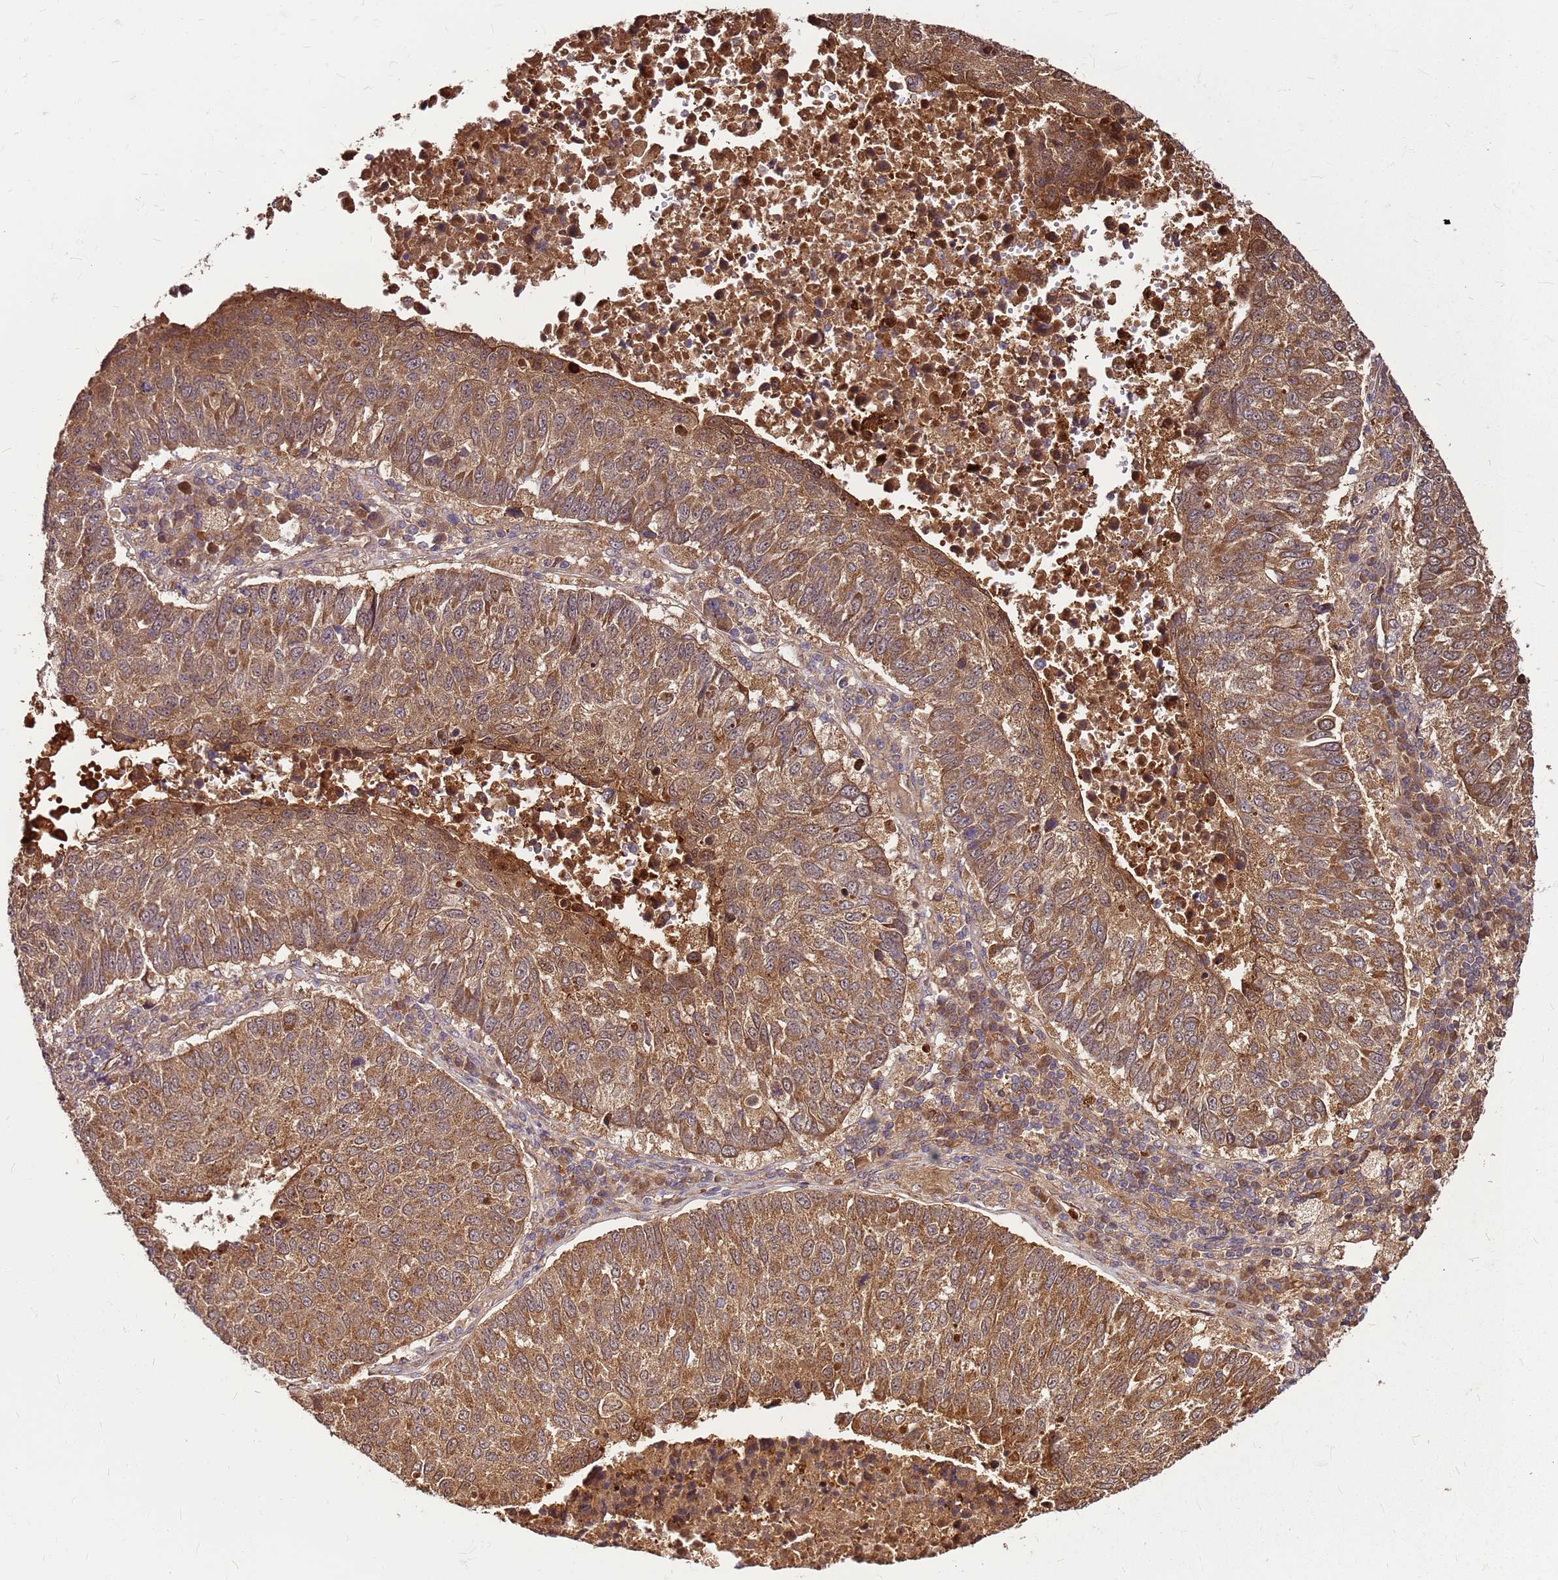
{"staining": {"intensity": "moderate", "quantity": ">75%", "location": "cytoplasmic/membranous"}, "tissue": "lung cancer", "cell_type": "Tumor cells", "image_type": "cancer", "snomed": [{"axis": "morphology", "description": "Squamous cell carcinoma, NOS"}, {"axis": "topography", "description": "Lung"}], "caption": "This is a photomicrograph of IHC staining of lung cancer (squamous cell carcinoma), which shows moderate positivity in the cytoplasmic/membranous of tumor cells.", "gene": "LYPLAL1", "patient": {"sex": "male", "age": 73}}